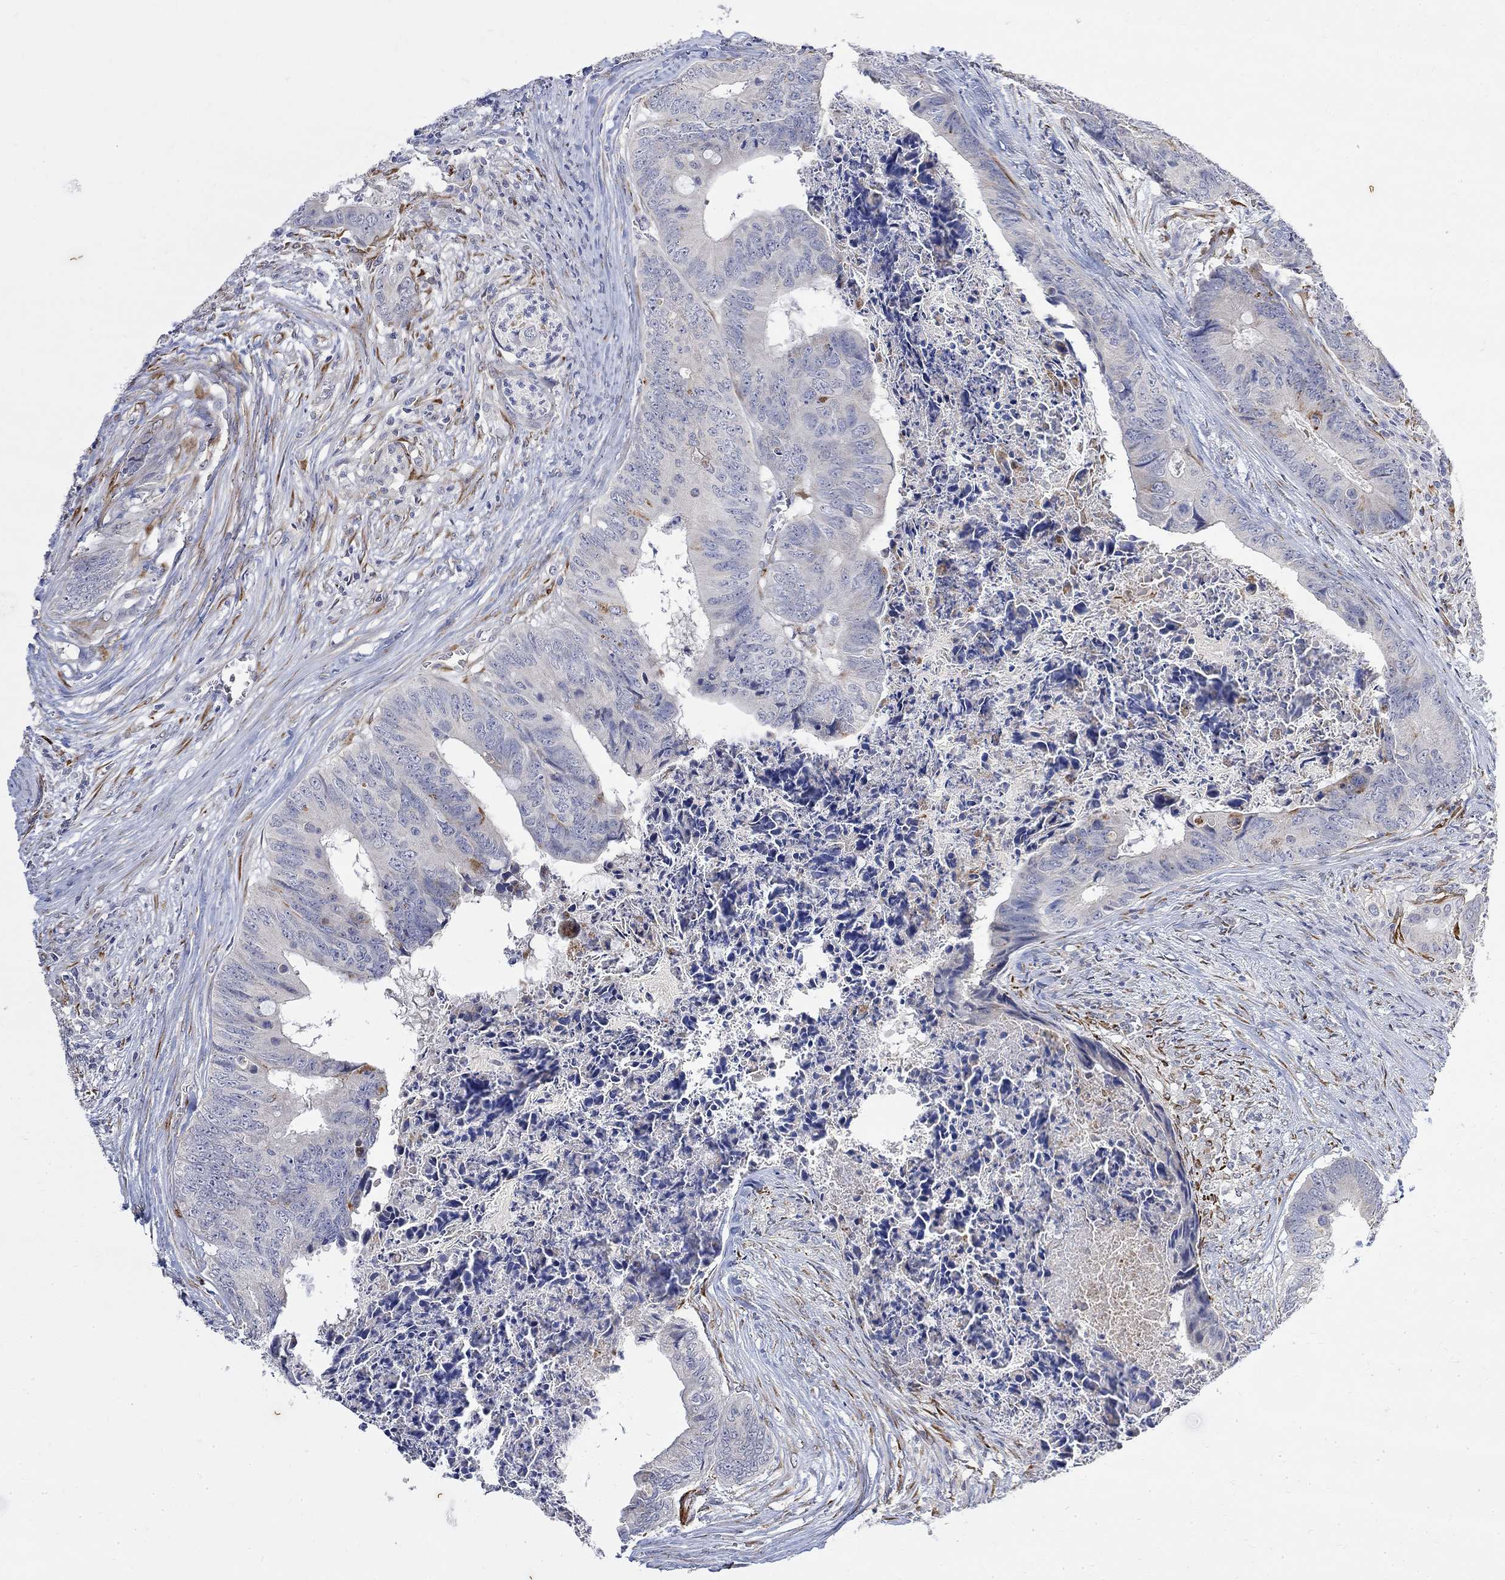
{"staining": {"intensity": "negative", "quantity": "none", "location": "none"}, "tissue": "colorectal cancer", "cell_type": "Tumor cells", "image_type": "cancer", "snomed": [{"axis": "morphology", "description": "Adenocarcinoma, NOS"}, {"axis": "topography", "description": "Colon"}], "caption": "This is a histopathology image of immunohistochemistry (IHC) staining of colorectal cancer, which shows no staining in tumor cells.", "gene": "FNDC5", "patient": {"sex": "male", "age": 84}}